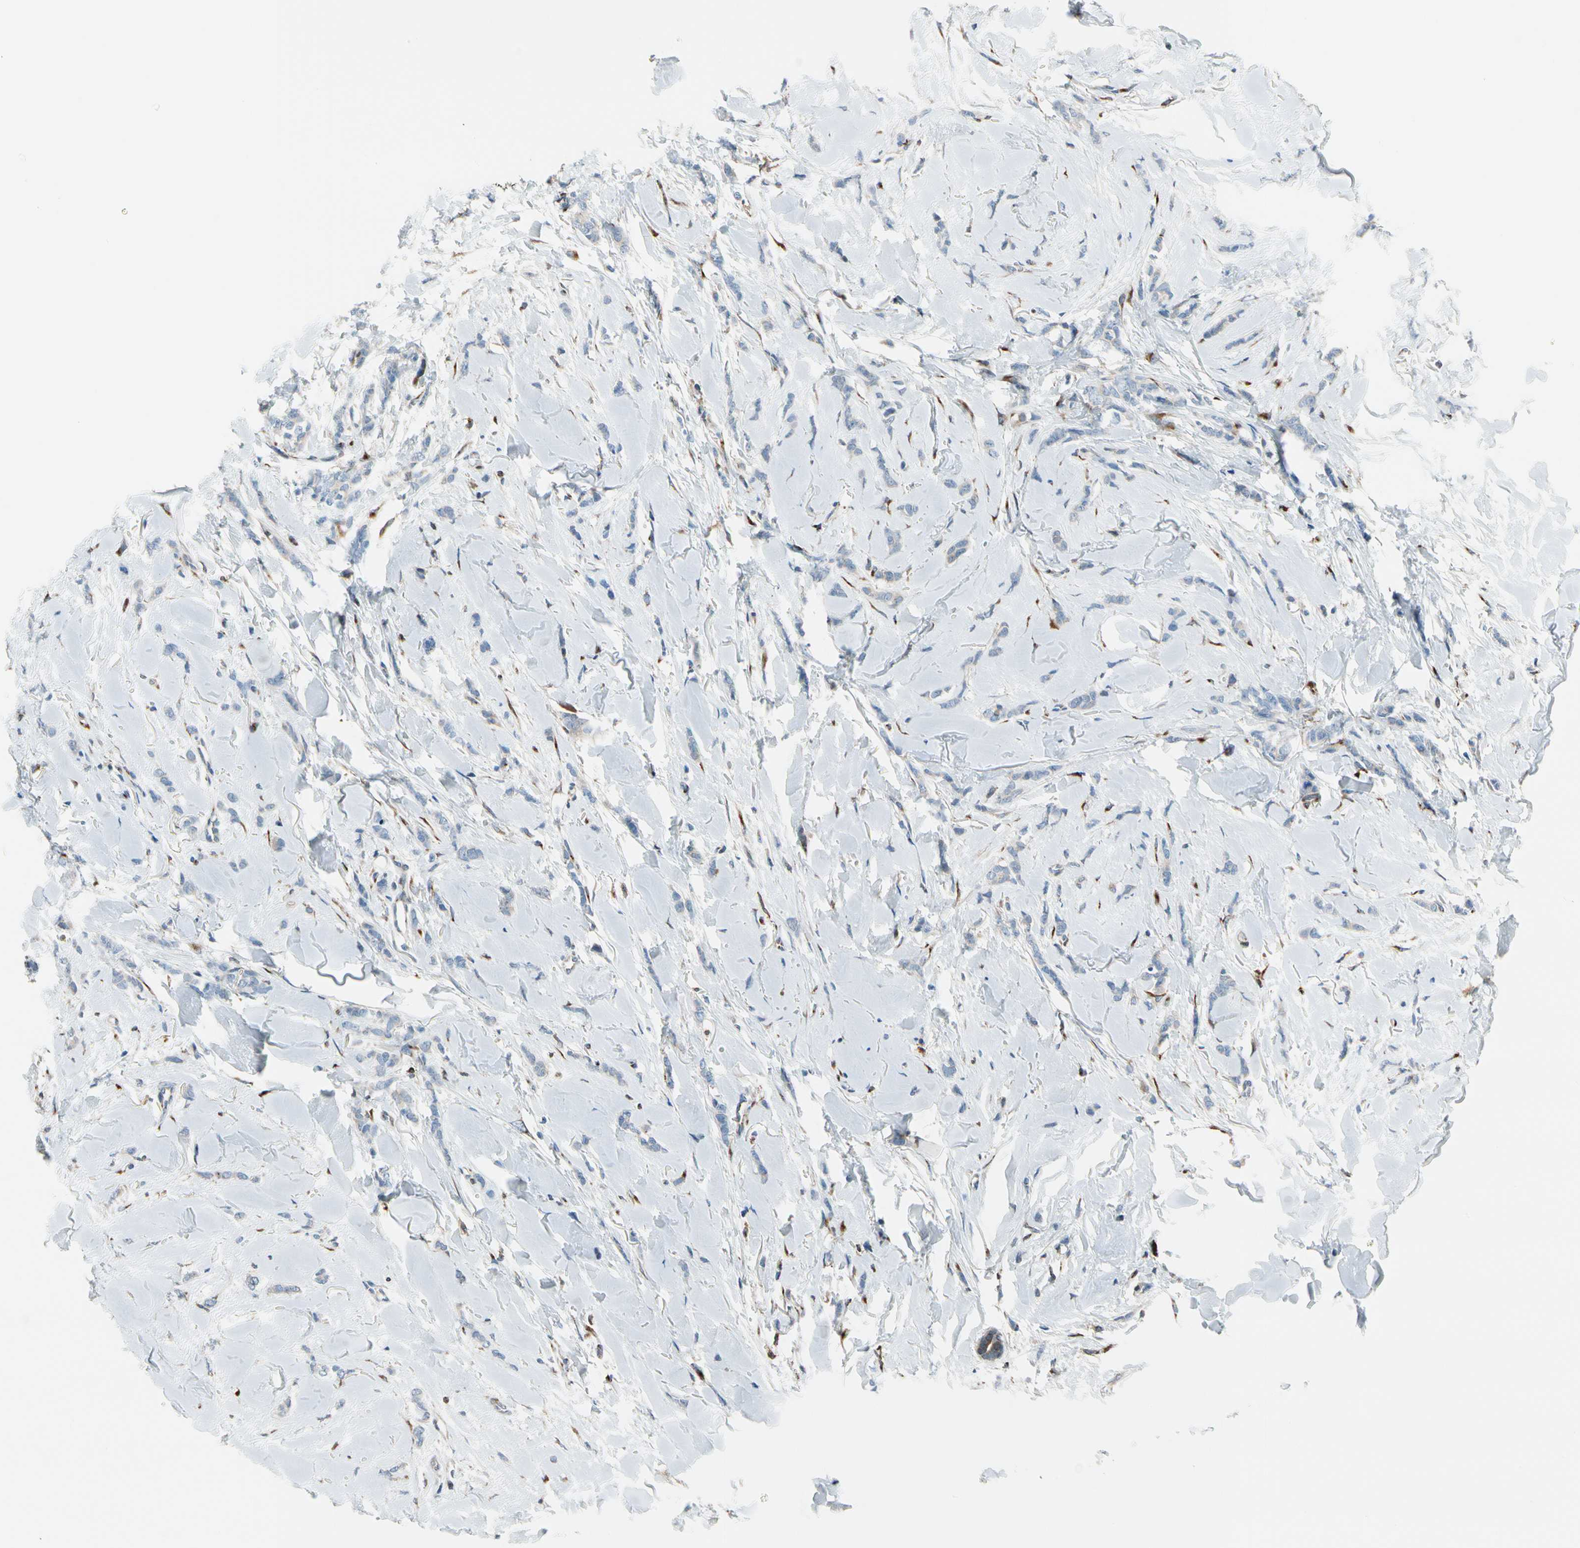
{"staining": {"intensity": "negative", "quantity": "none", "location": "none"}, "tissue": "breast cancer", "cell_type": "Tumor cells", "image_type": "cancer", "snomed": [{"axis": "morphology", "description": "Lobular carcinoma"}, {"axis": "topography", "description": "Skin"}, {"axis": "topography", "description": "Breast"}], "caption": "Lobular carcinoma (breast) was stained to show a protein in brown. There is no significant expression in tumor cells. (Brightfield microscopy of DAB immunohistochemistry at high magnification).", "gene": "NUCB1", "patient": {"sex": "female", "age": 46}}